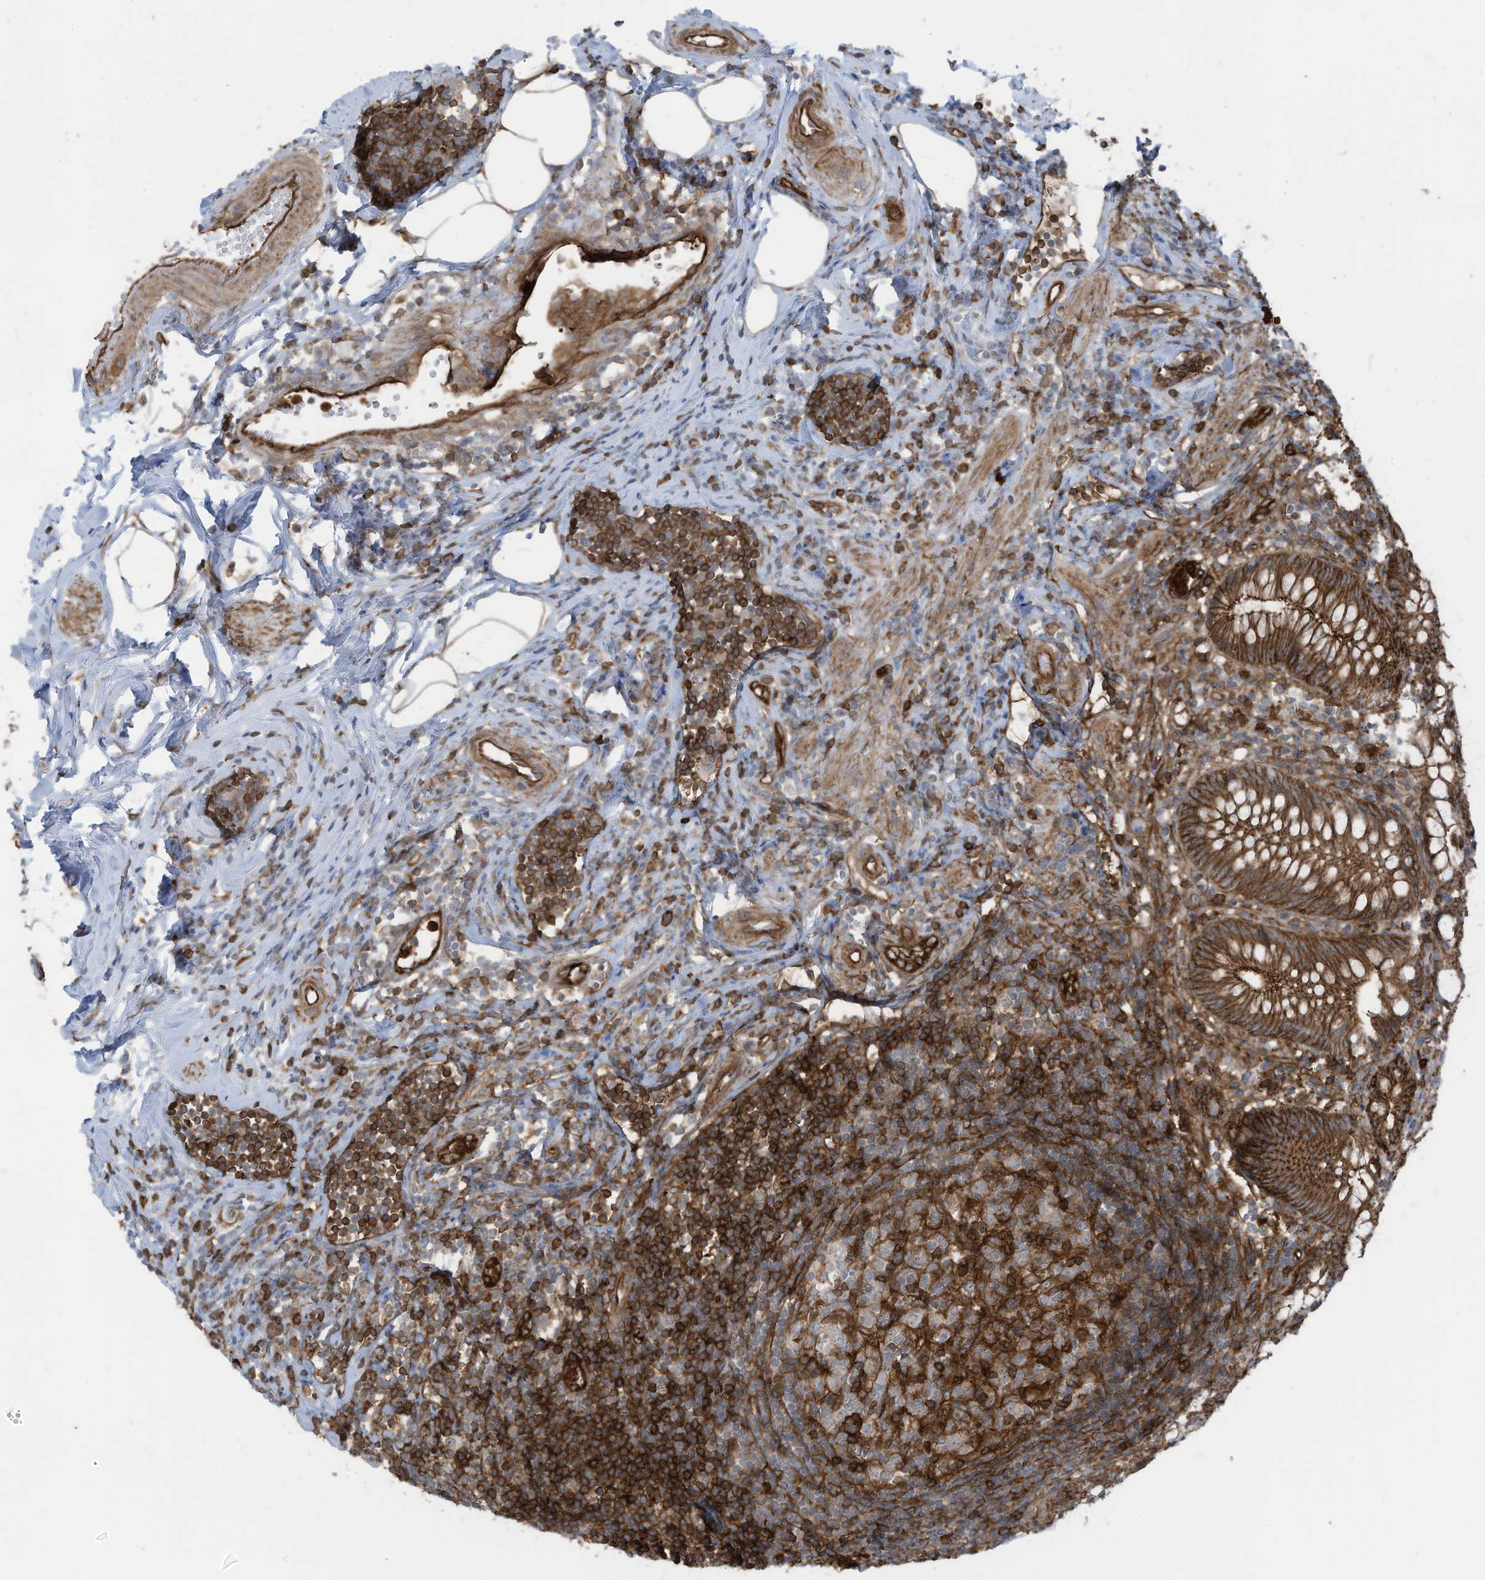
{"staining": {"intensity": "strong", "quantity": ">75%", "location": "cytoplasmic/membranous"}, "tissue": "appendix", "cell_type": "Glandular cells", "image_type": "normal", "snomed": [{"axis": "morphology", "description": "Normal tissue, NOS"}, {"axis": "topography", "description": "Appendix"}], "caption": "Immunohistochemistry (DAB (3,3'-diaminobenzidine)) staining of normal appendix exhibits strong cytoplasmic/membranous protein staining in about >75% of glandular cells. (DAB IHC with brightfield microscopy, high magnification).", "gene": "SLC9A2", "patient": {"sex": "female", "age": 54}}